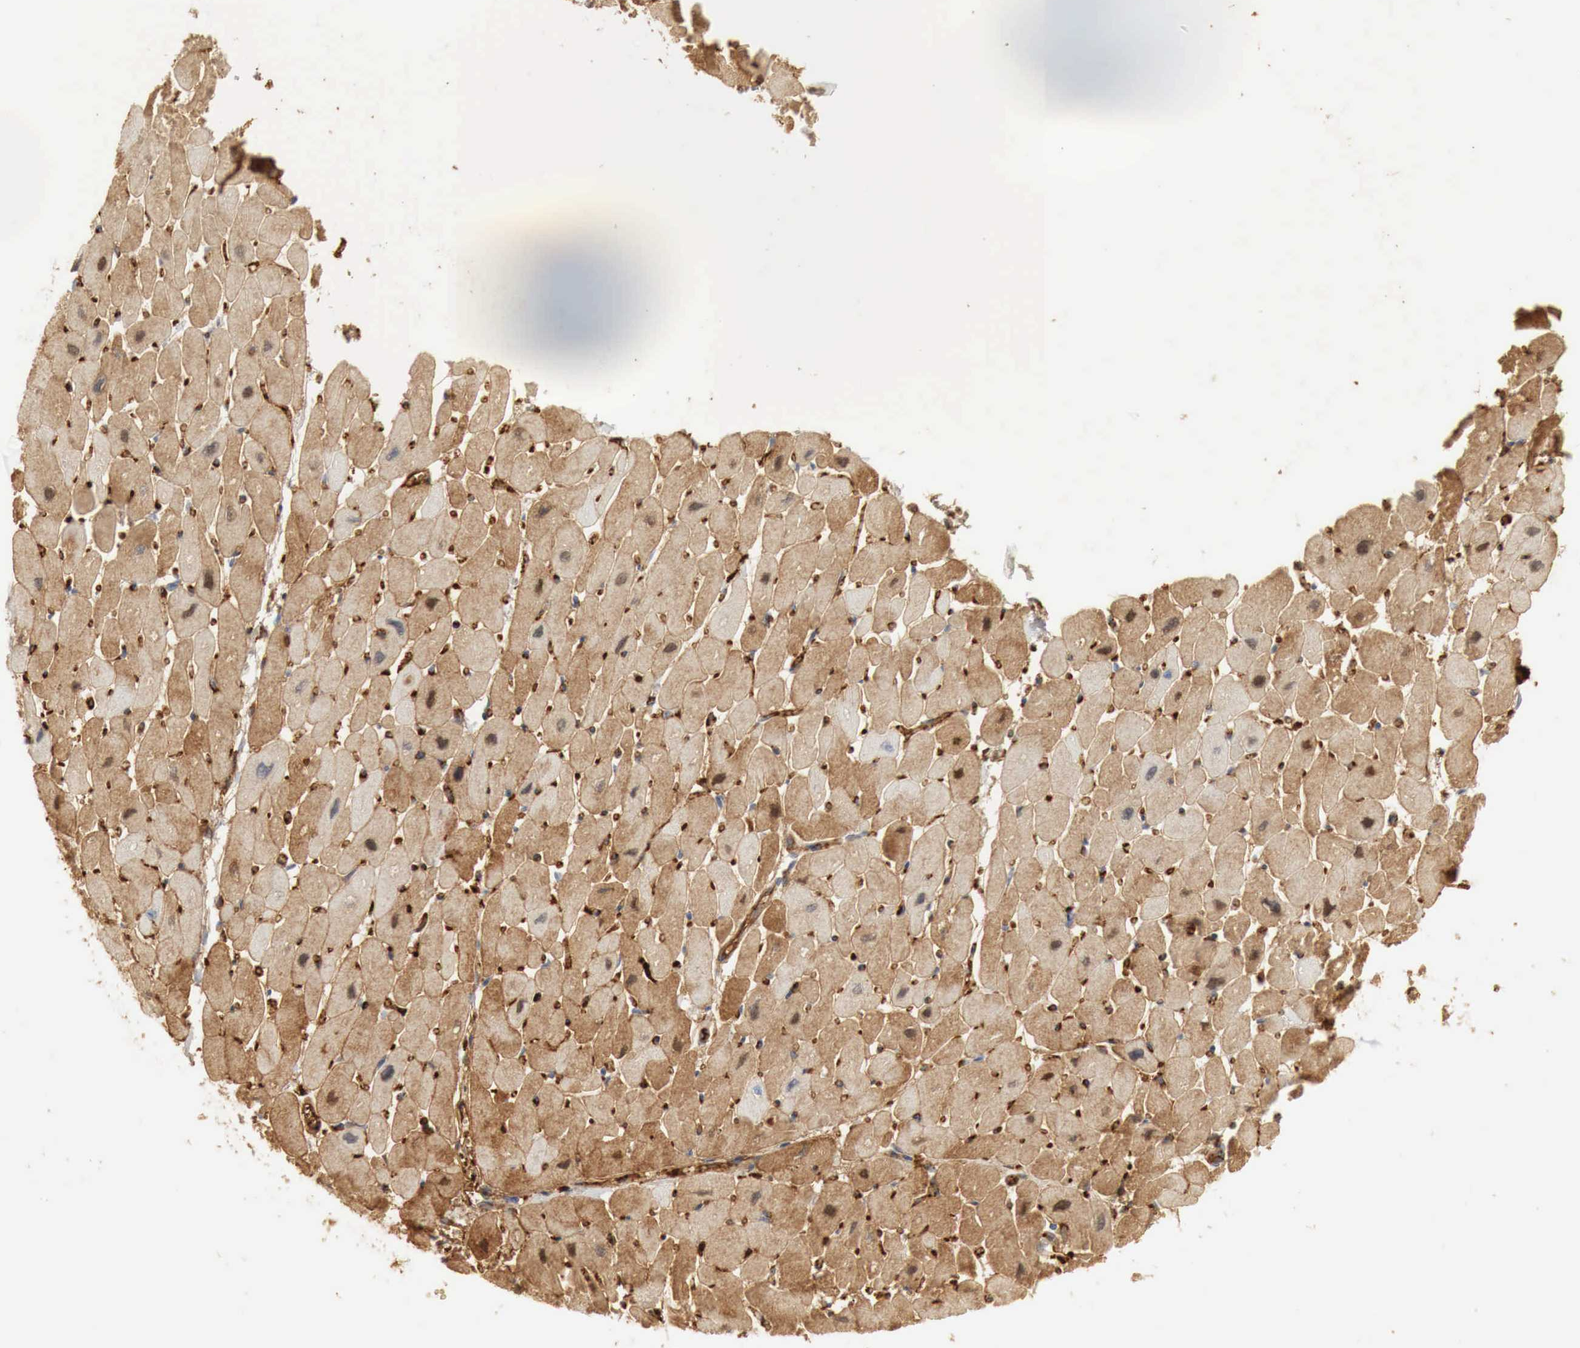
{"staining": {"intensity": "moderate", "quantity": ">75%", "location": "cytoplasmic/membranous"}, "tissue": "heart muscle", "cell_type": "Cardiomyocytes", "image_type": "normal", "snomed": [{"axis": "morphology", "description": "Normal tissue, NOS"}, {"axis": "topography", "description": "Heart"}], "caption": "DAB immunohistochemical staining of benign heart muscle displays moderate cytoplasmic/membranous protein positivity in about >75% of cardiomyocytes.", "gene": "IGLC3", "patient": {"sex": "female", "age": 54}}